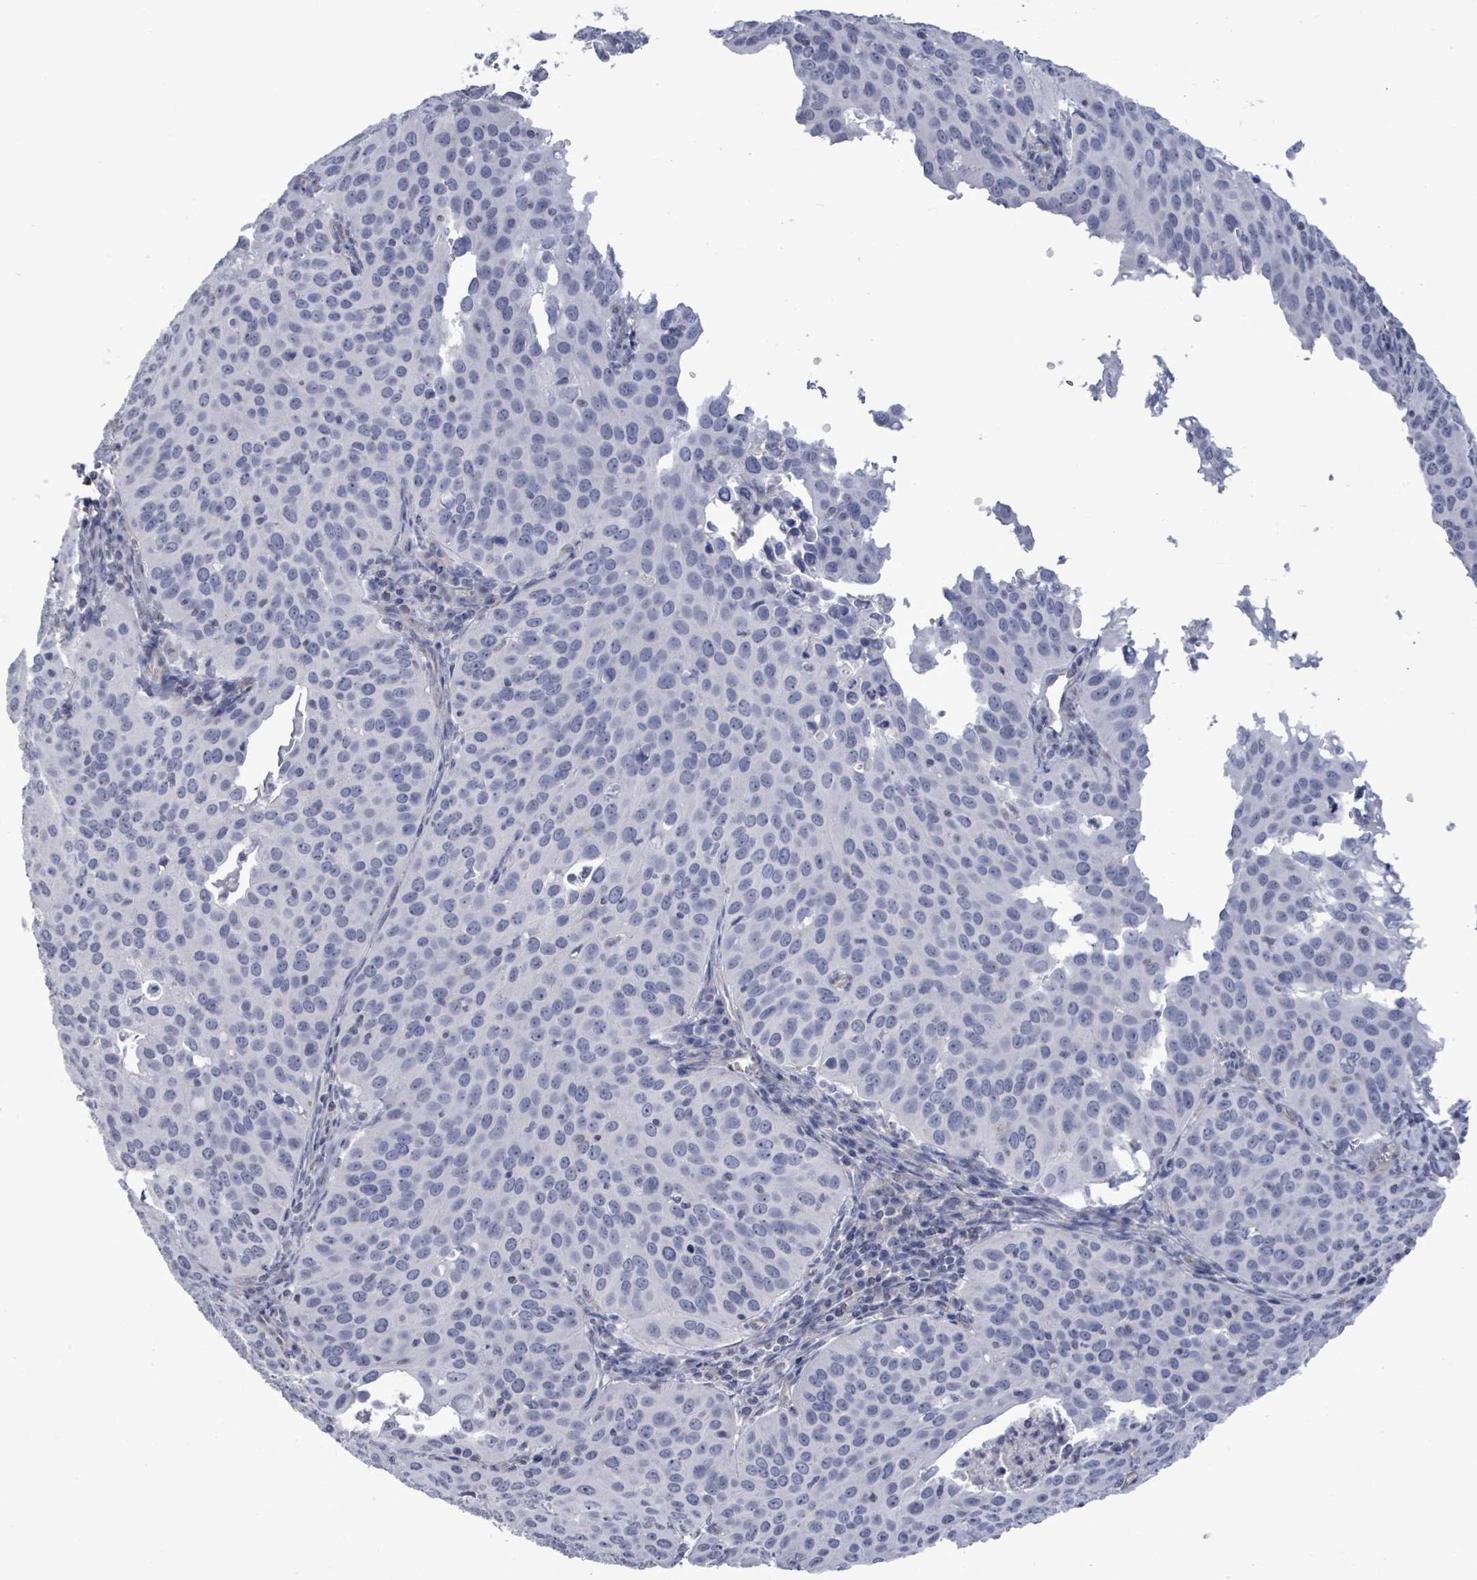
{"staining": {"intensity": "negative", "quantity": "none", "location": "none"}, "tissue": "cervical cancer", "cell_type": "Tumor cells", "image_type": "cancer", "snomed": [{"axis": "morphology", "description": "Squamous cell carcinoma, NOS"}, {"axis": "topography", "description": "Cervix"}], "caption": "Immunohistochemistry (IHC) photomicrograph of human cervical squamous cell carcinoma stained for a protein (brown), which displays no positivity in tumor cells. (DAB (3,3'-diaminobenzidine) IHC with hematoxylin counter stain).", "gene": "CT45A5", "patient": {"sex": "female", "age": 36}}